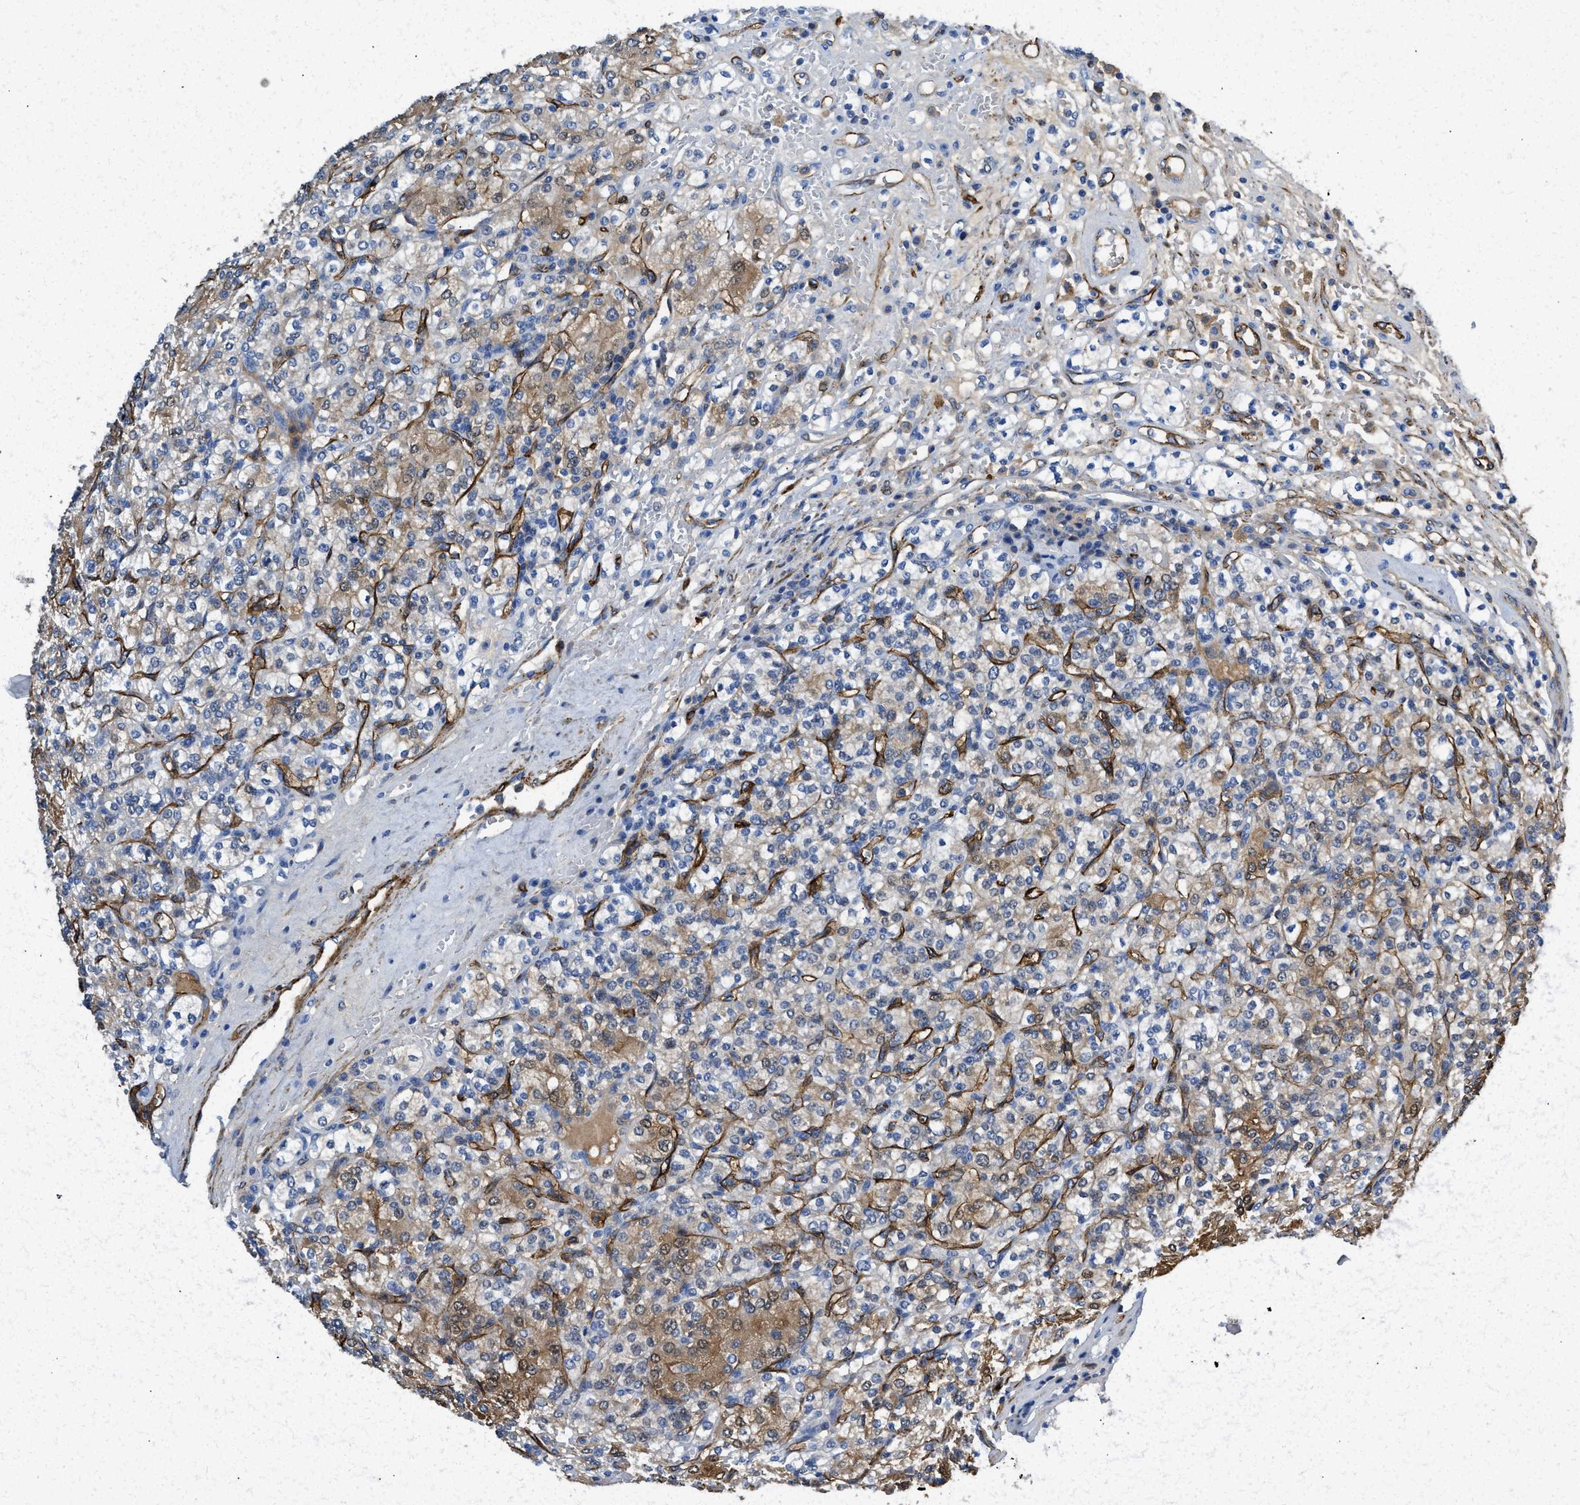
{"staining": {"intensity": "moderate", "quantity": "<25%", "location": "cytoplasmic/membranous,nuclear"}, "tissue": "renal cancer", "cell_type": "Tumor cells", "image_type": "cancer", "snomed": [{"axis": "morphology", "description": "Adenocarcinoma, NOS"}, {"axis": "topography", "description": "Kidney"}], "caption": "A low amount of moderate cytoplasmic/membranous and nuclear staining is appreciated in about <25% of tumor cells in renal cancer tissue.", "gene": "SPEG", "patient": {"sex": "male", "age": 77}}